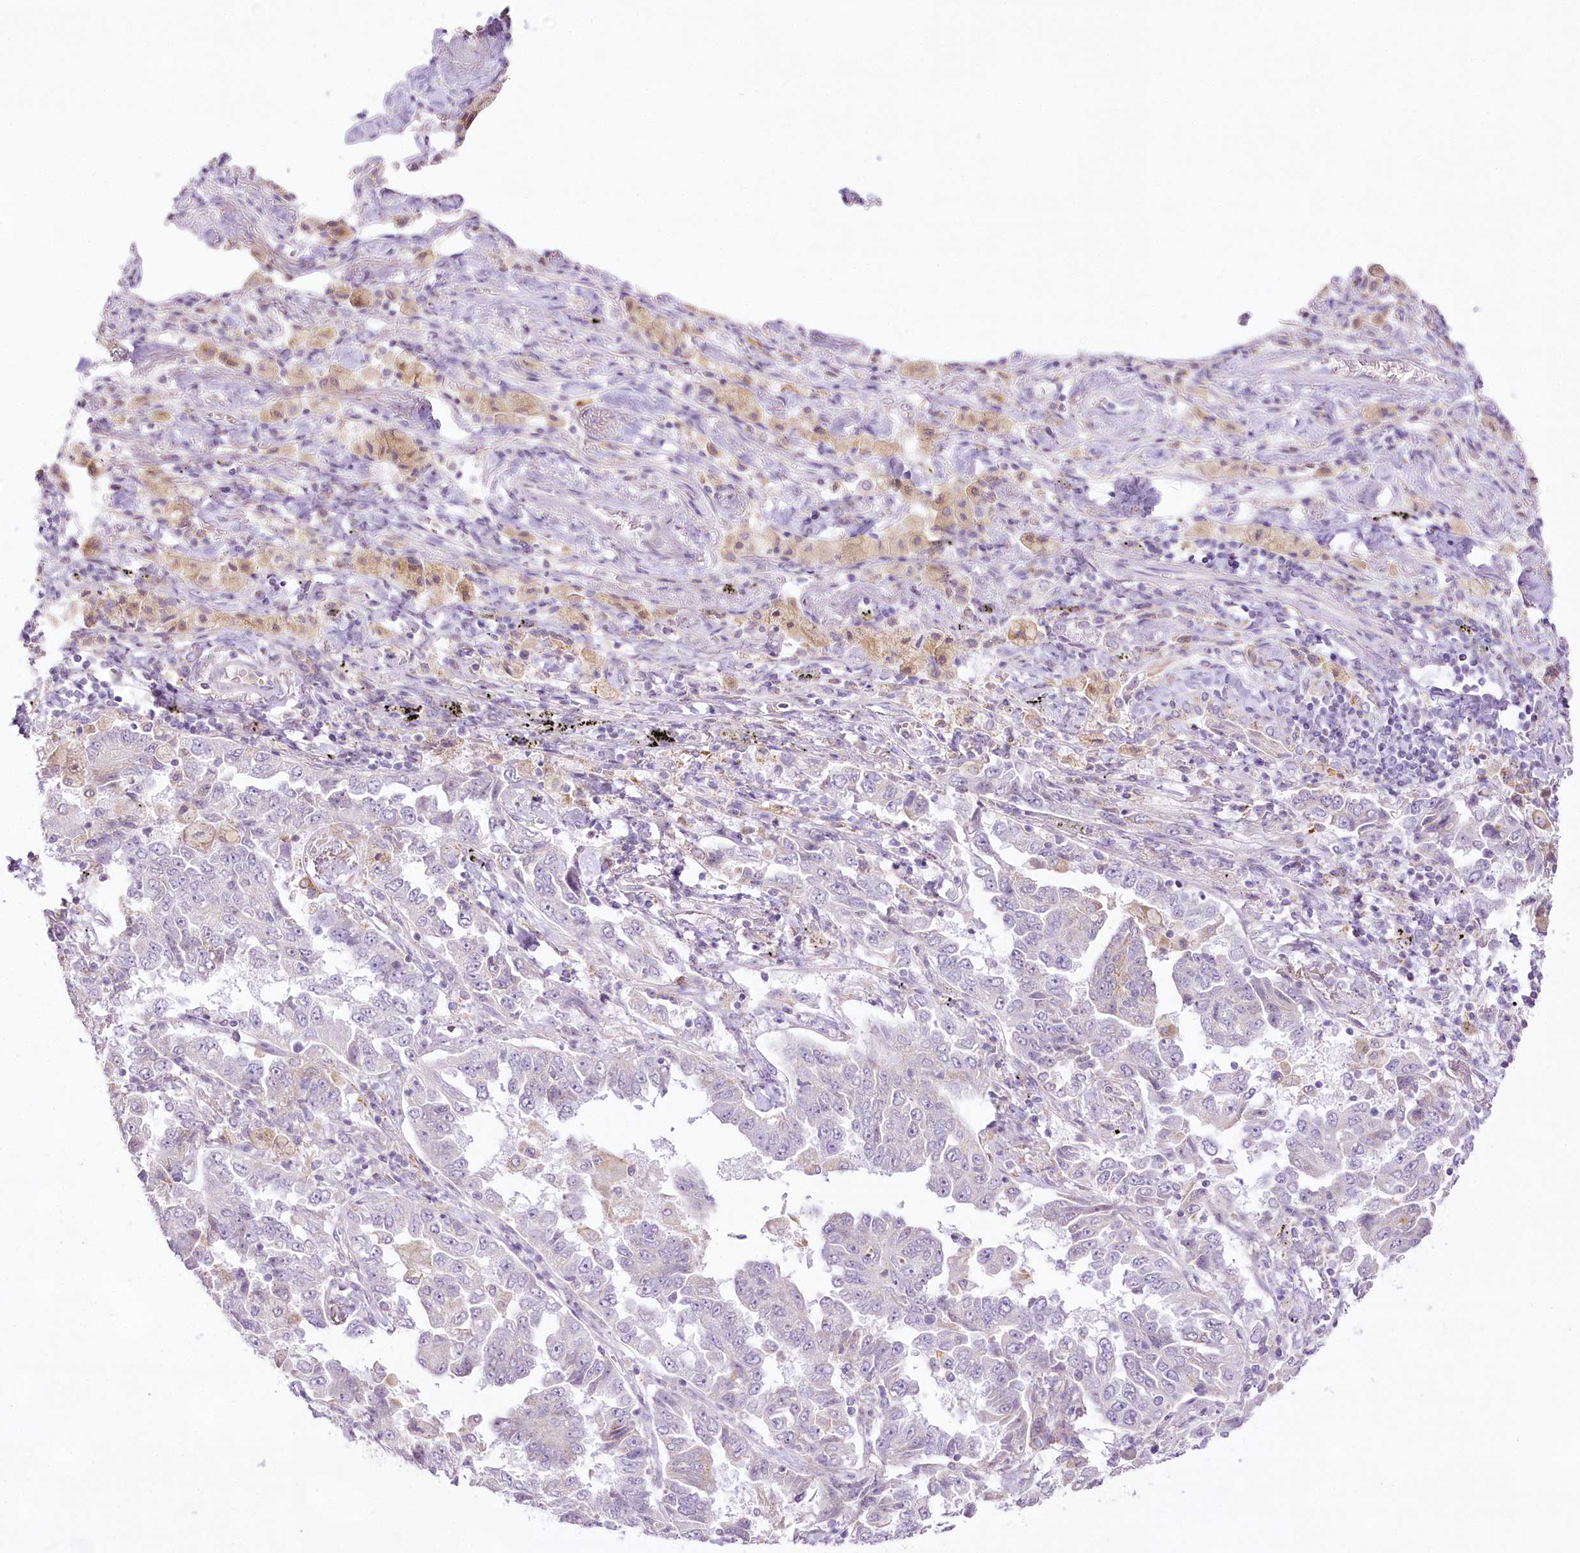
{"staining": {"intensity": "negative", "quantity": "none", "location": "none"}, "tissue": "lung cancer", "cell_type": "Tumor cells", "image_type": "cancer", "snomed": [{"axis": "morphology", "description": "Adenocarcinoma, NOS"}, {"axis": "topography", "description": "Lung"}], "caption": "This is an immunohistochemistry (IHC) micrograph of lung cancer (adenocarcinoma). There is no positivity in tumor cells.", "gene": "CCDC30", "patient": {"sex": "female", "age": 51}}